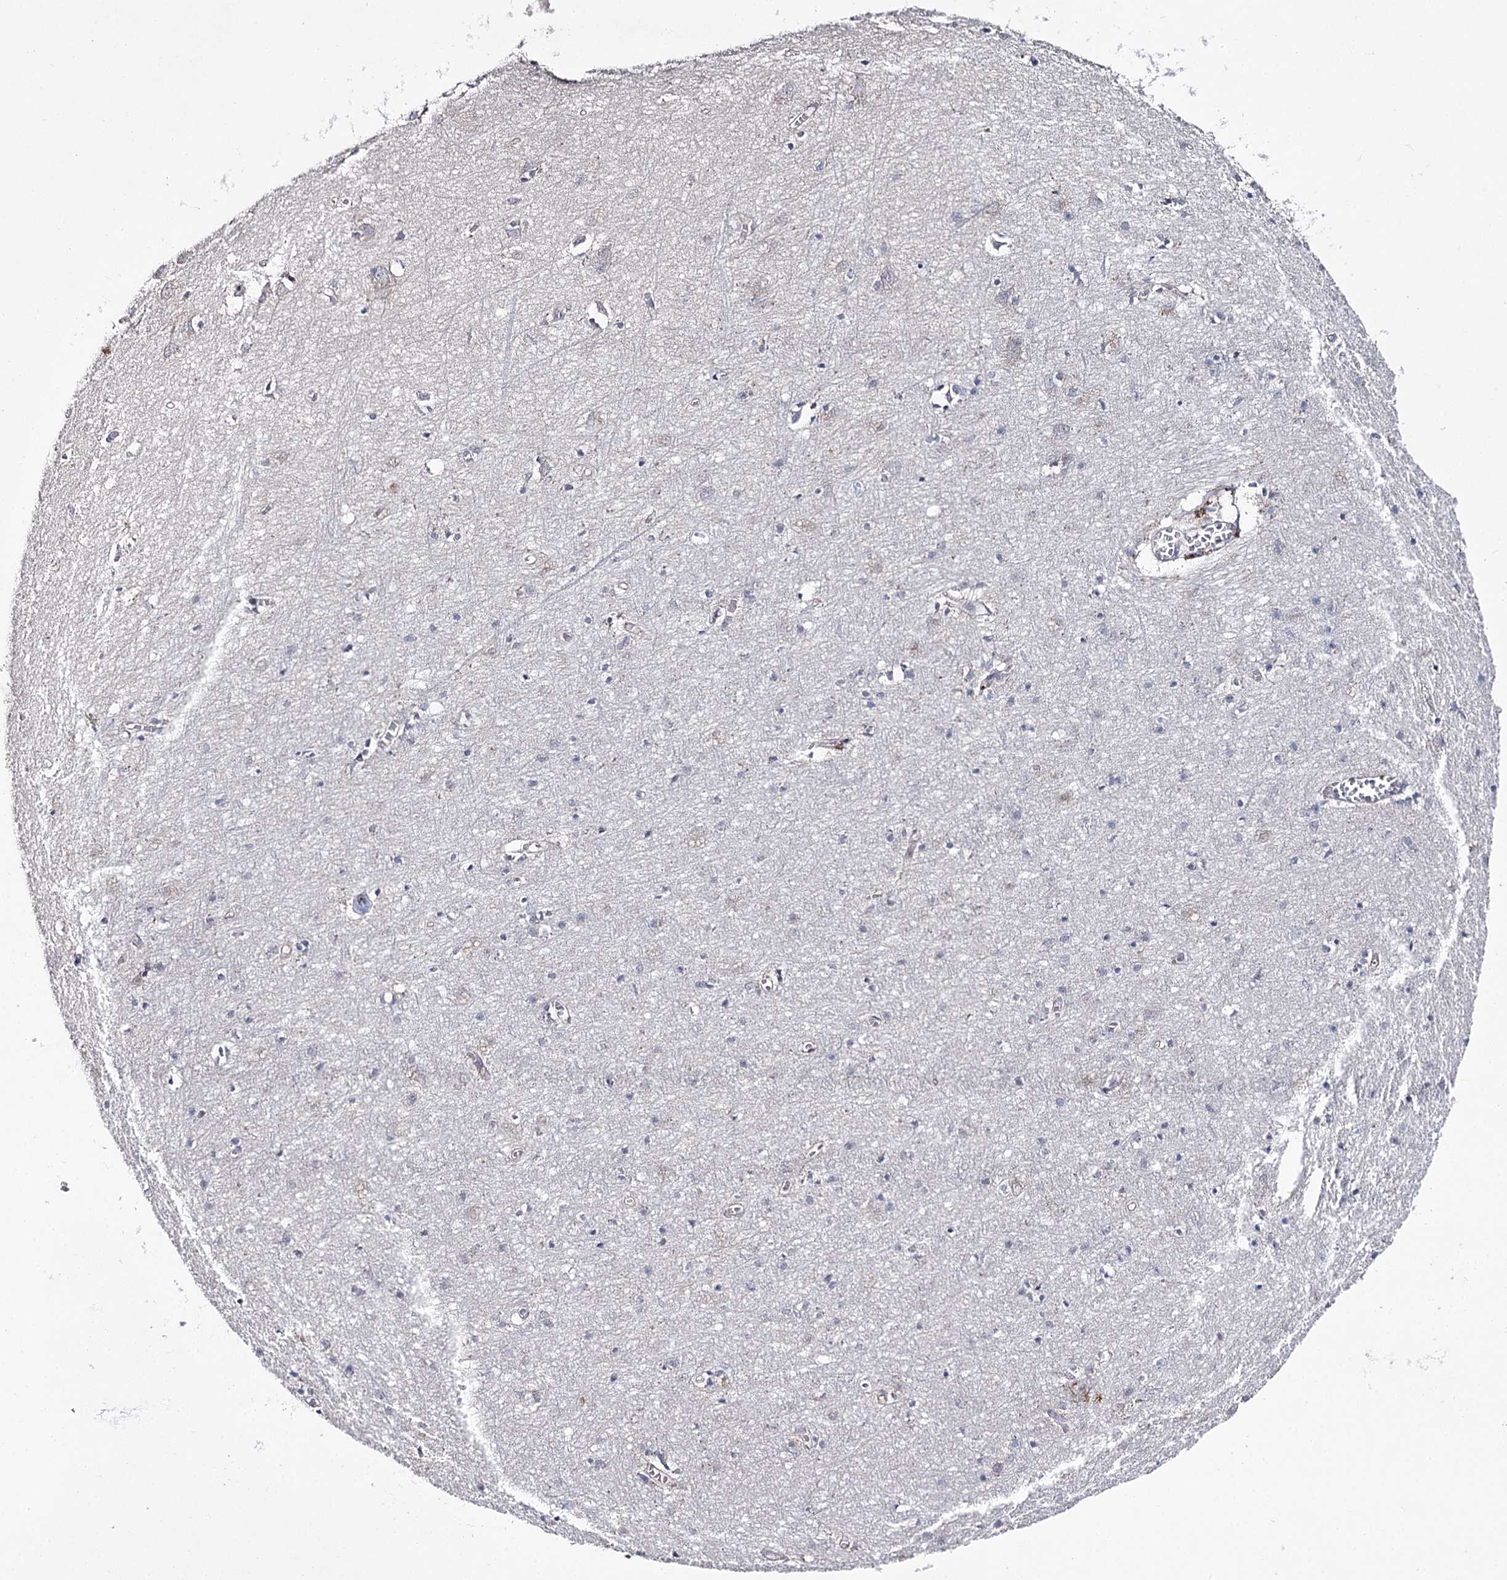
{"staining": {"intensity": "weak", "quantity": "25%-75%", "location": "cytoplasmic/membranous"}, "tissue": "cerebral cortex", "cell_type": "Endothelial cells", "image_type": "normal", "snomed": [{"axis": "morphology", "description": "Normal tissue, NOS"}, {"axis": "topography", "description": "Cerebral cortex"}], "caption": "IHC of benign cerebral cortex displays low levels of weak cytoplasmic/membranous expression in approximately 25%-75% of endothelial cells. Using DAB (brown) and hematoxylin (blue) stains, captured at high magnification using brightfield microscopy.", "gene": "LRRC14B", "patient": {"sex": "female", "age": 64}}